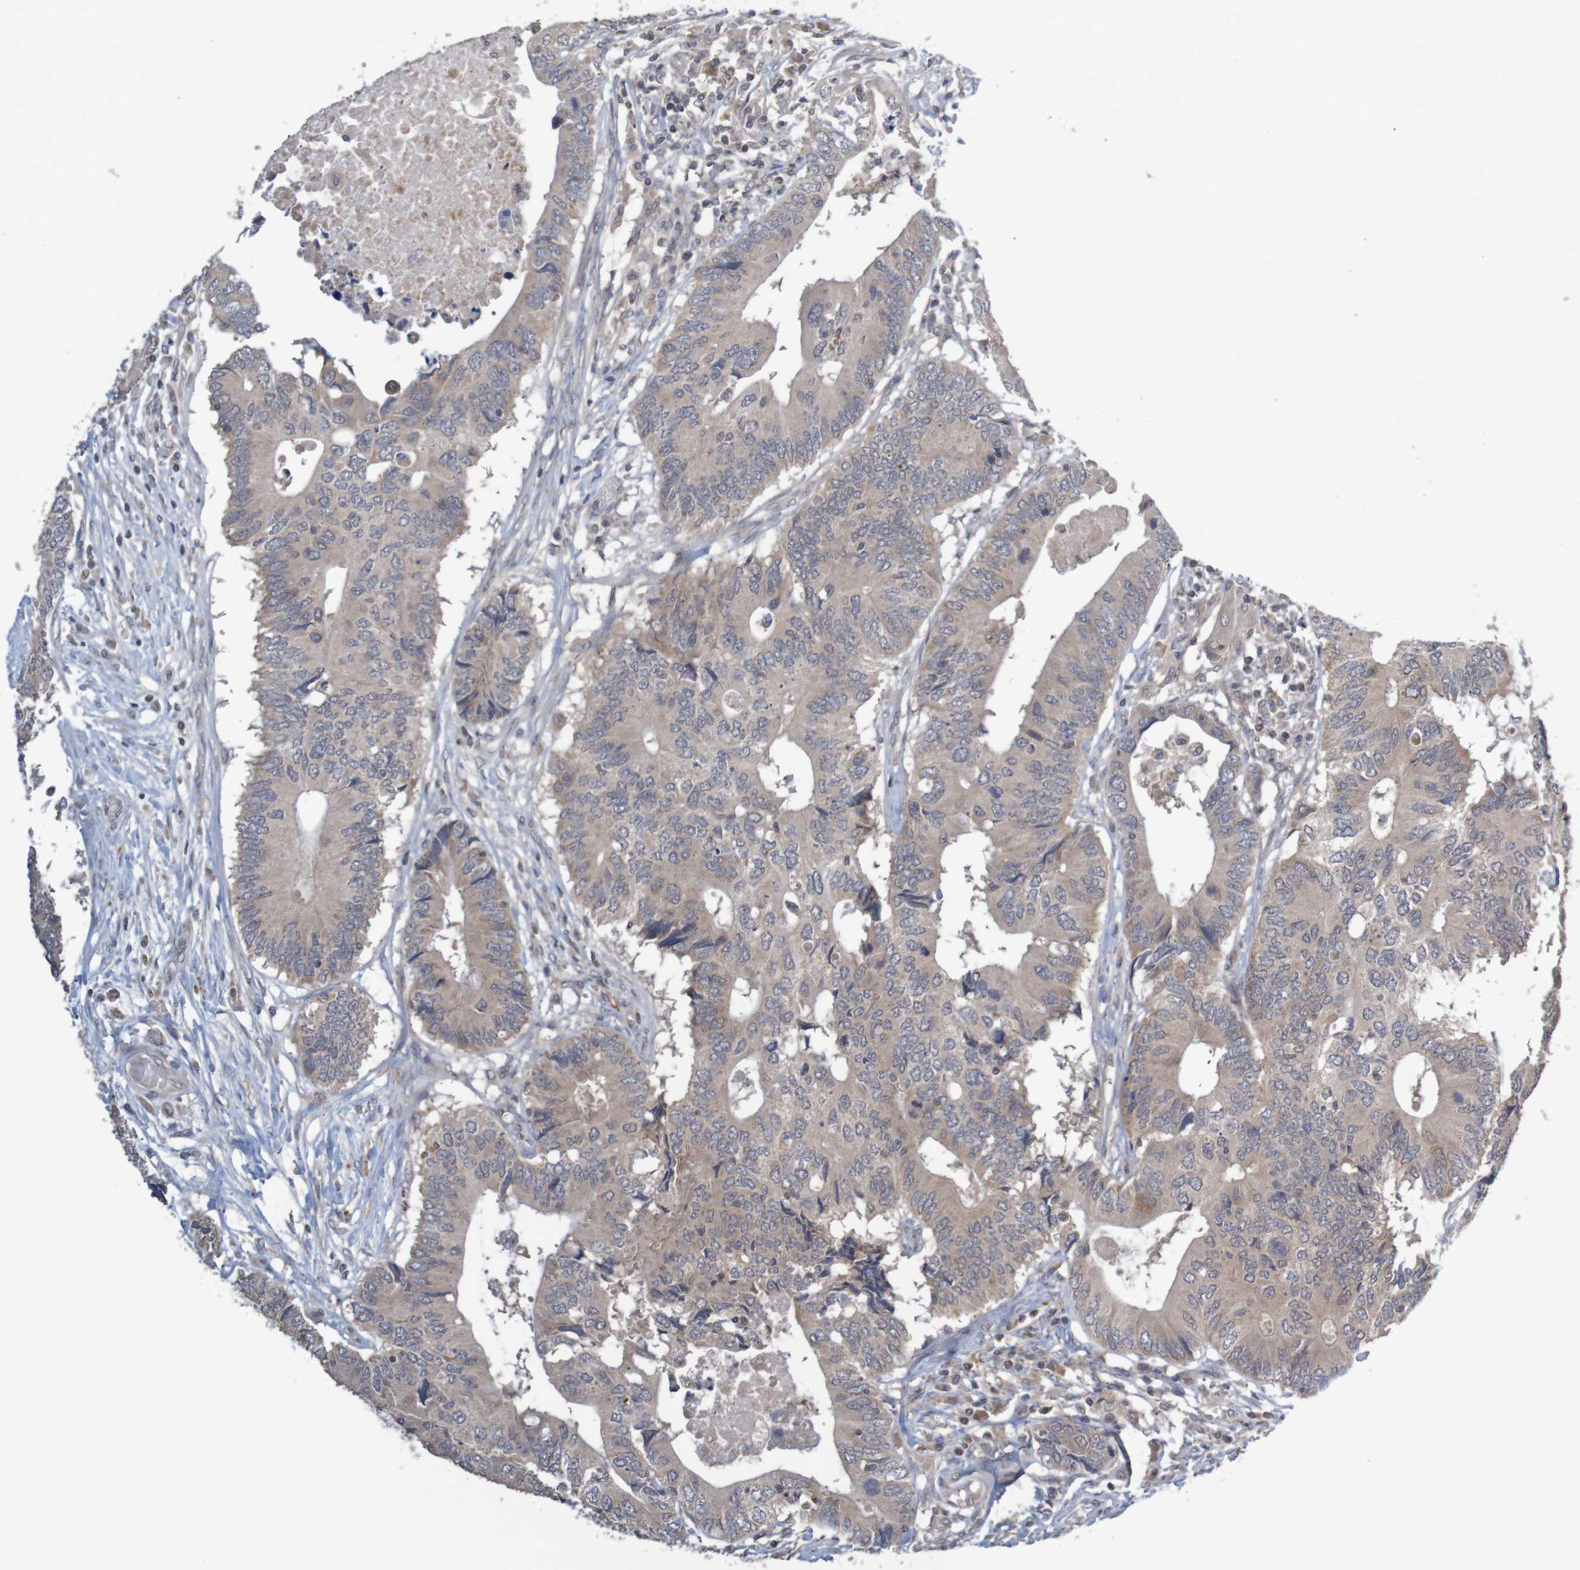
{"staining": {"intensity": "weak", "quantity": ">75%", "location": "cytoplasmic/membranous"}, "tissue": "colorectal cancer", "cell_type": "Tumor cells", "image_type": "cancer", "snomed": [{"axis": "morphology", "description": "Adenocarcinoma, NOS"}, {"axis": "topography", "description": "Colon"}], "caption": "Weak cytoplasmic/membranous protein positivity is identified in about >75% of tumor cells in colorectal cancer (adenocarcinoma). The staining was performed using DAB, with brown indicating positive protein expression. Nuclei are stained blue with hematoxylin.", "gene": "ANKK1", "patient": {"sex": "male", "age": 71}}